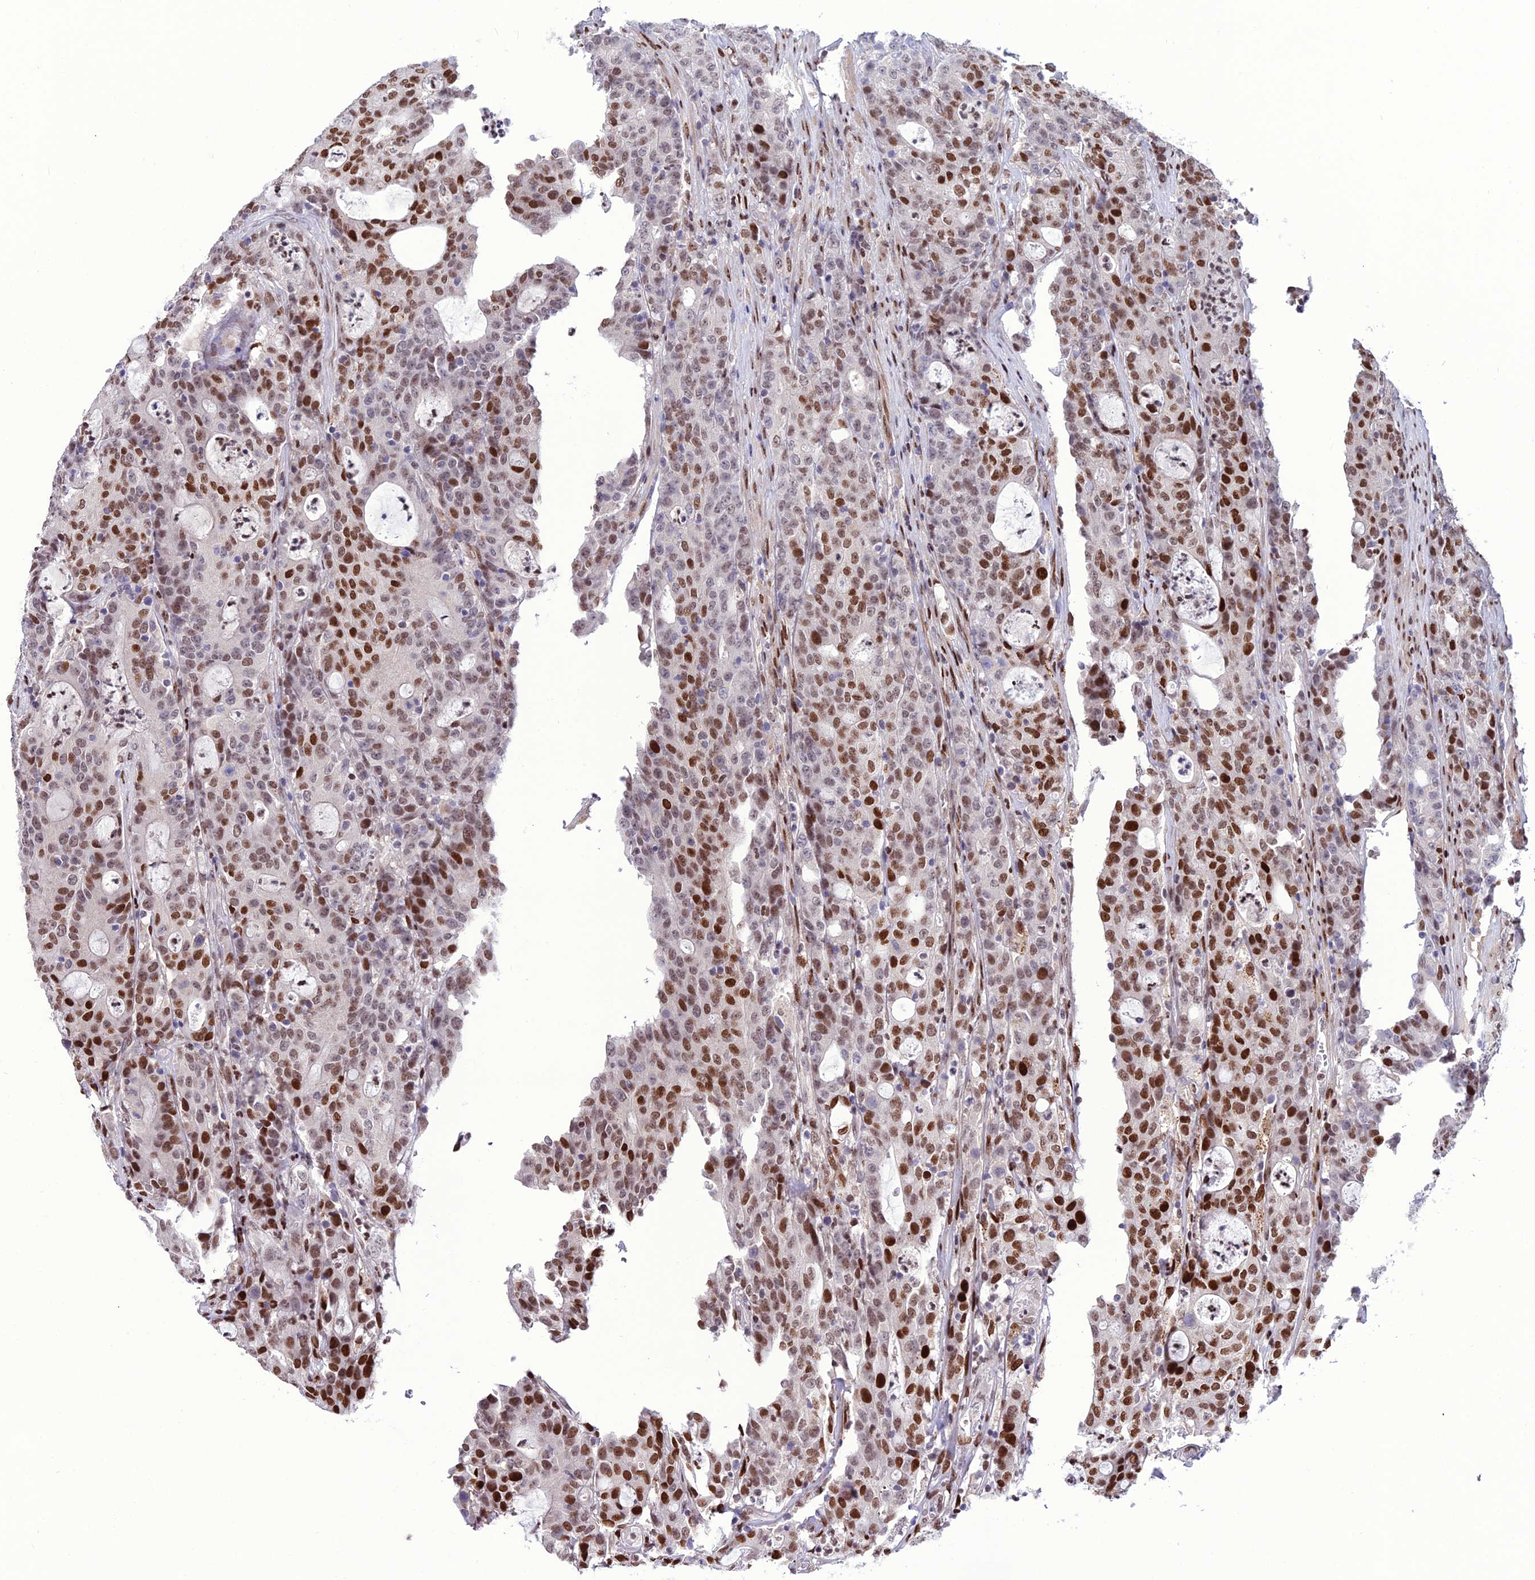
{"staining": {"intensity": "strong", "quantity": "25%-75%", "location": "nuclear"}, "tissue": "colorectal cancer", "cell_type": "Tumor cells", "image_type": "cancer", "snomed": [{"axis": "morphology", "description": "Adenocarcinoma, NOS"}, {"axis": "topography", "description": "Colon"}], "caption": "Brown immunohistochemical staining in human colorectal adenocarcinoma shows strong nuclear expression in about 25%-75% of tumor cells.", "gene": "ZNF707", "patient": {"sex": "male", "age": 83}}